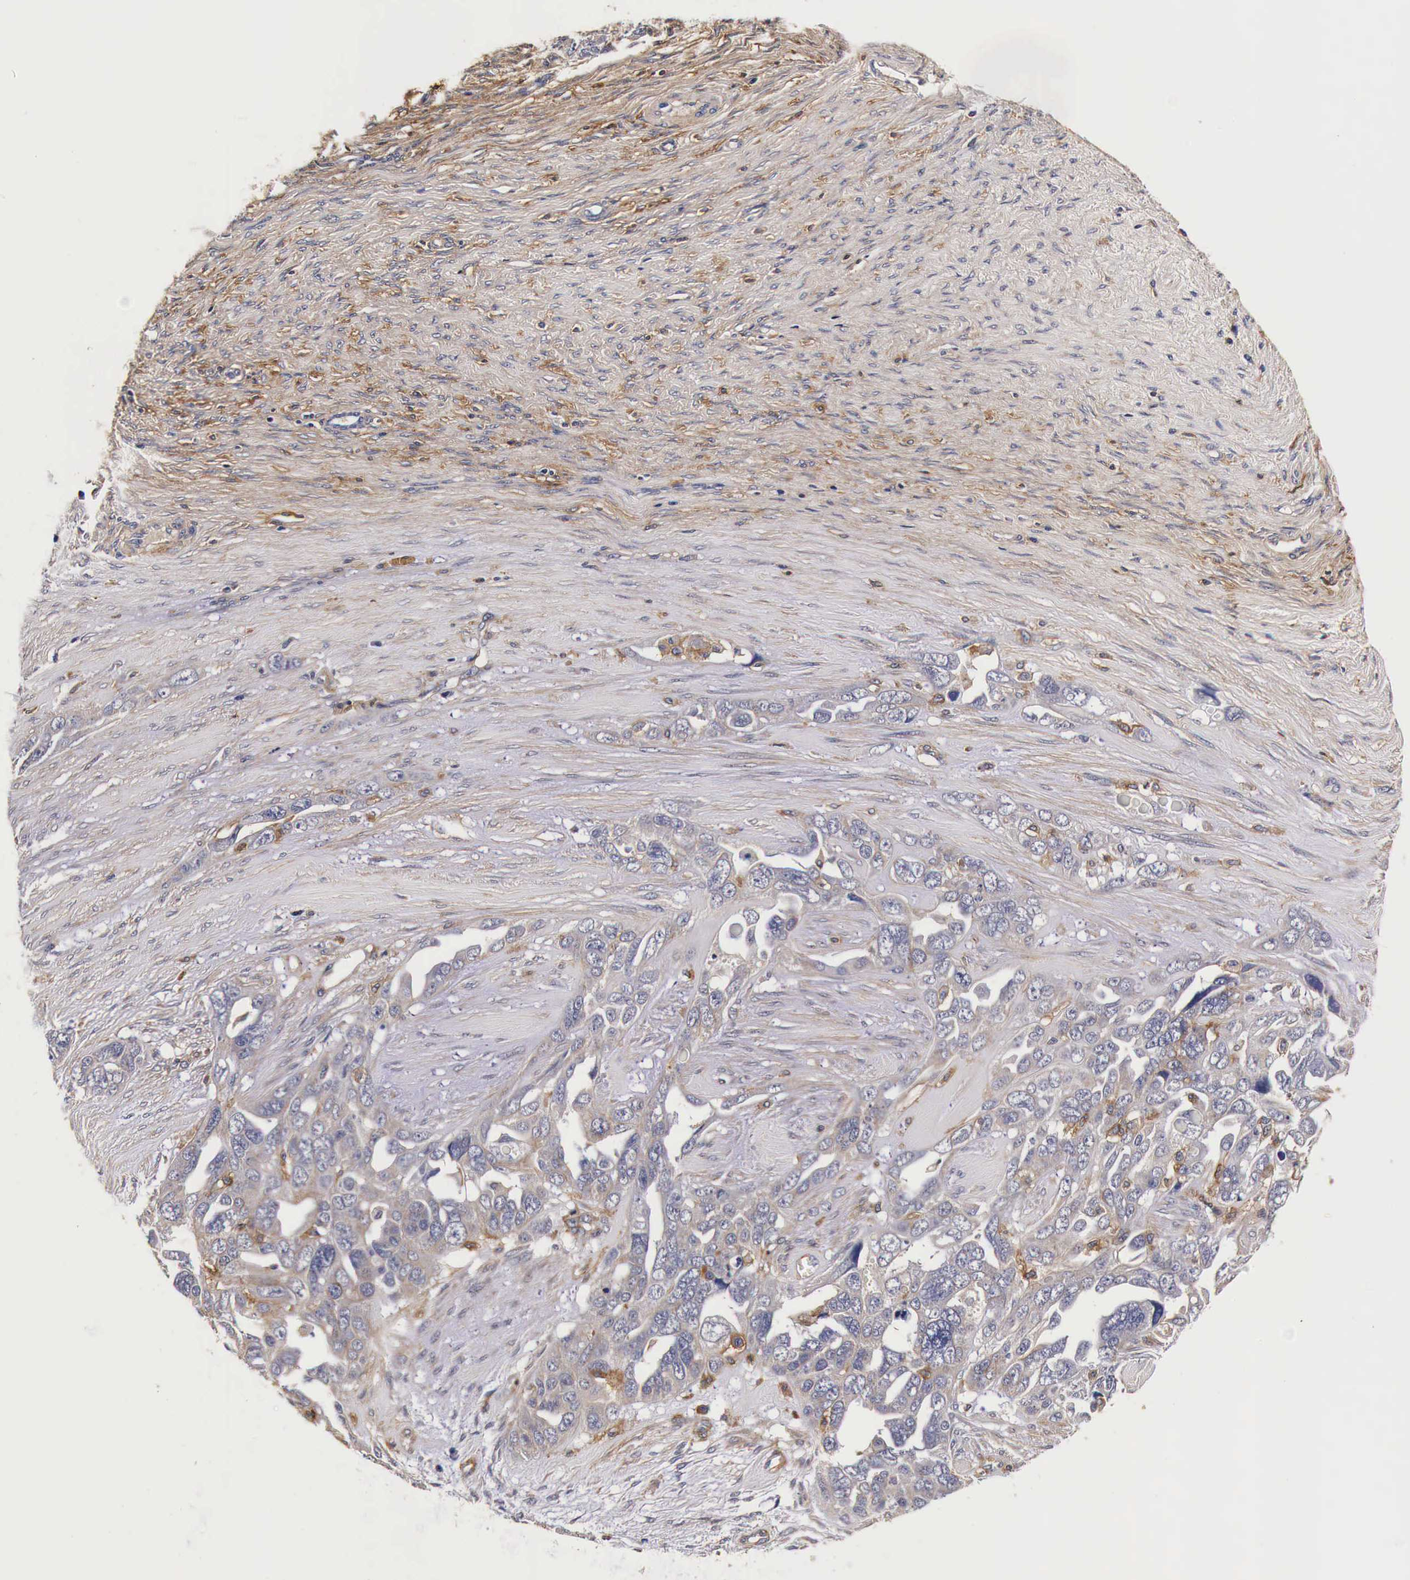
{"staining": {"intensity": "weak", "quantity": "25%-75%", "location": "cytoplasmic/membranous"}, "tissue": "ovarian cancer", "cell_type": "Tumor cells", "image_type": "cancer", "snomed": [{"axis": "morphology", "description": "Cystadenocarcinoma, serous, NOS"}, {"axis": "topography", "description": "Ovary"}], "caption": "A high-resolution photomicrograph shows IHC staining of serous cystadenocarcinoma (ovarian), which reveals weak cytoplasmic/membranous staining in approximately 25%-75% of tumor cells.", "gene": "RP2", "patient": {"sex": "female", "age": 63}}